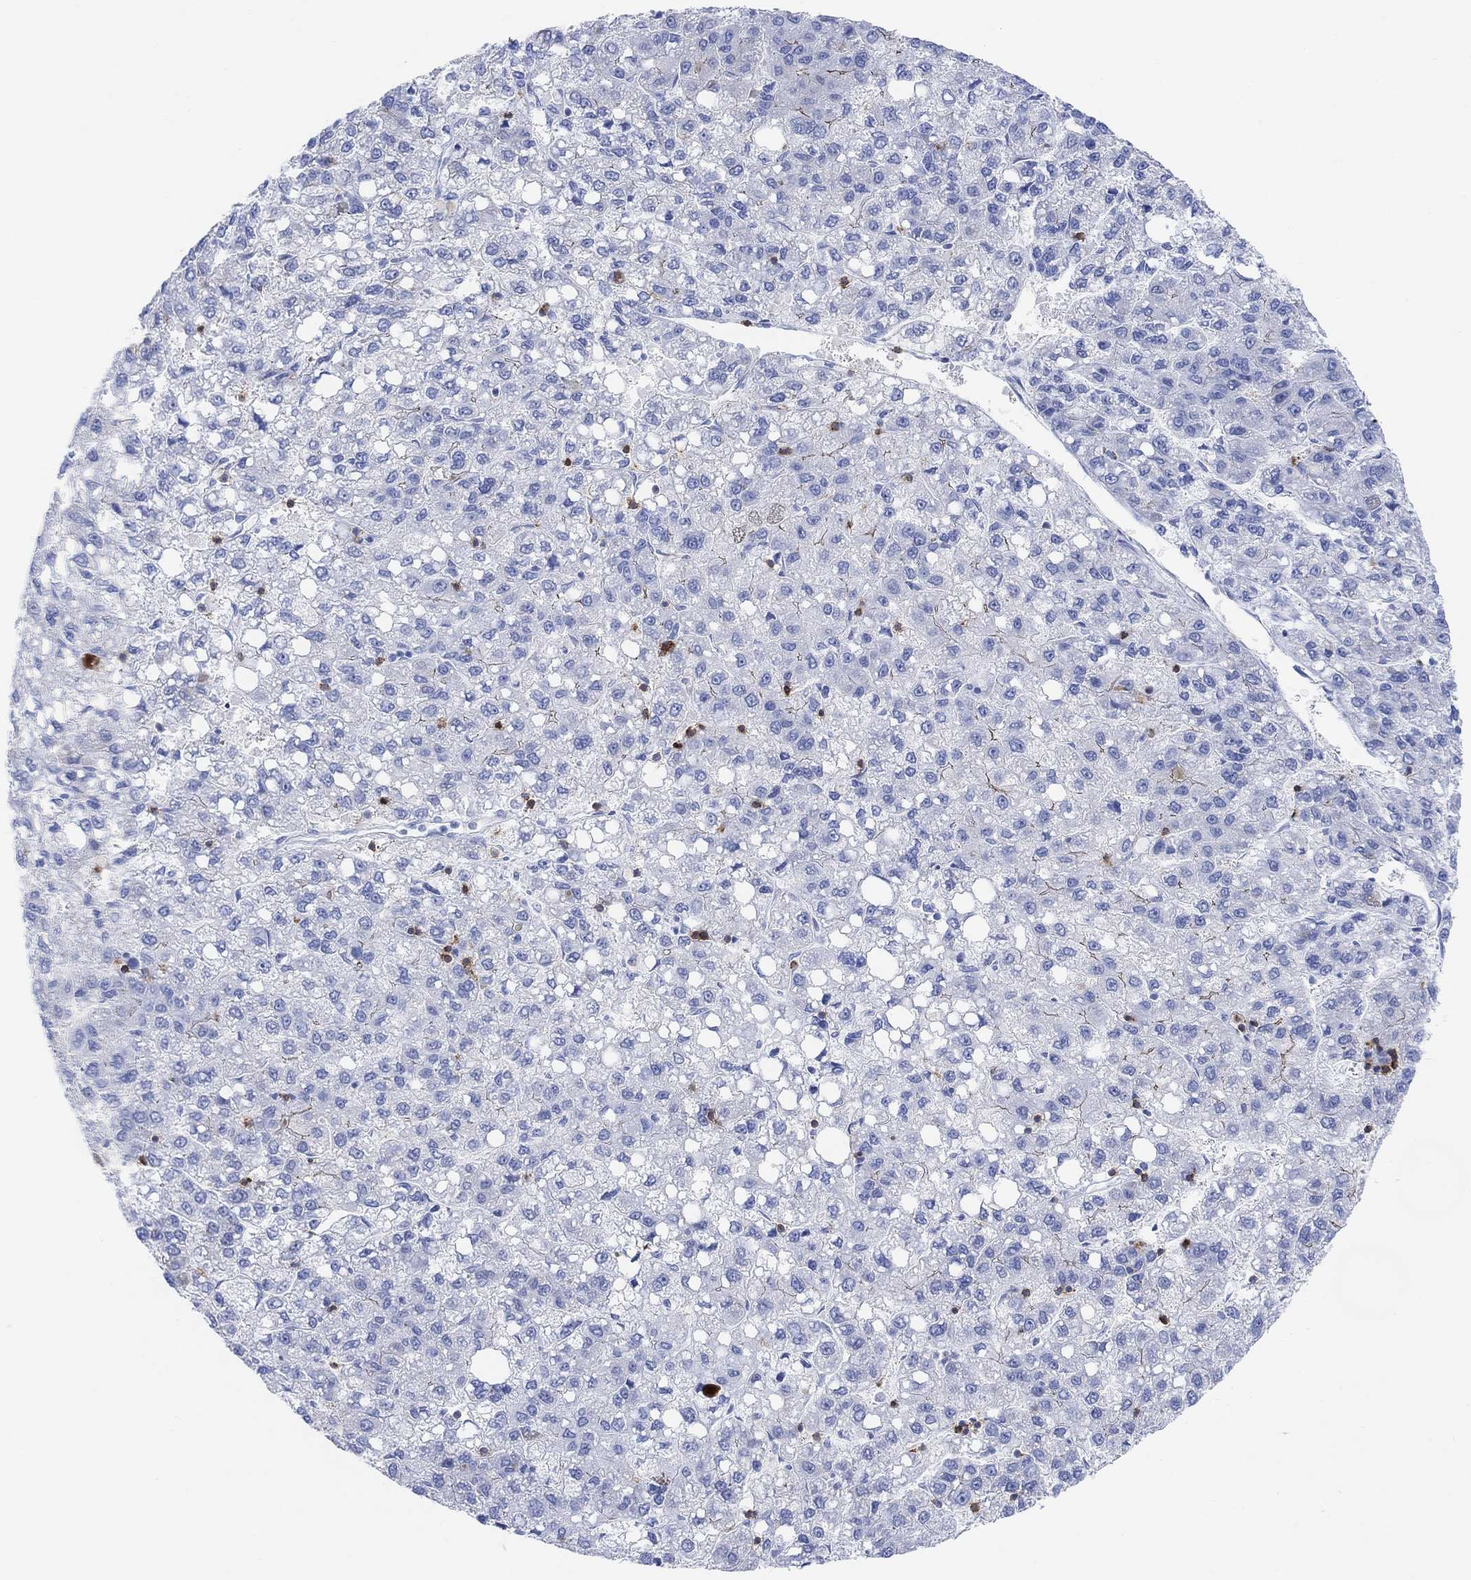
{"staining": {"intensity": "moderate", "quantity": "<25%", "location": "cytoplasmic/membranous"}, "tissue": "liver cancer", "cell_type": "Tumor cells", "image_type": "cancer", "snomed": [{"axis": "morphology", "description": "Carcinoma, Hepatocellular, NOS"}, {"axis": "topography", "description": "Liver"}], "caption": "DAB (3,3'-diaminobenzidine) immunohistochemical staining of human liver cancer shows moderate cytoplasmic/membranous protein positivity in approximately <25% of tumor cells.", "gene": "GPR65", "patient": {"sex": "female", "age": 82}}